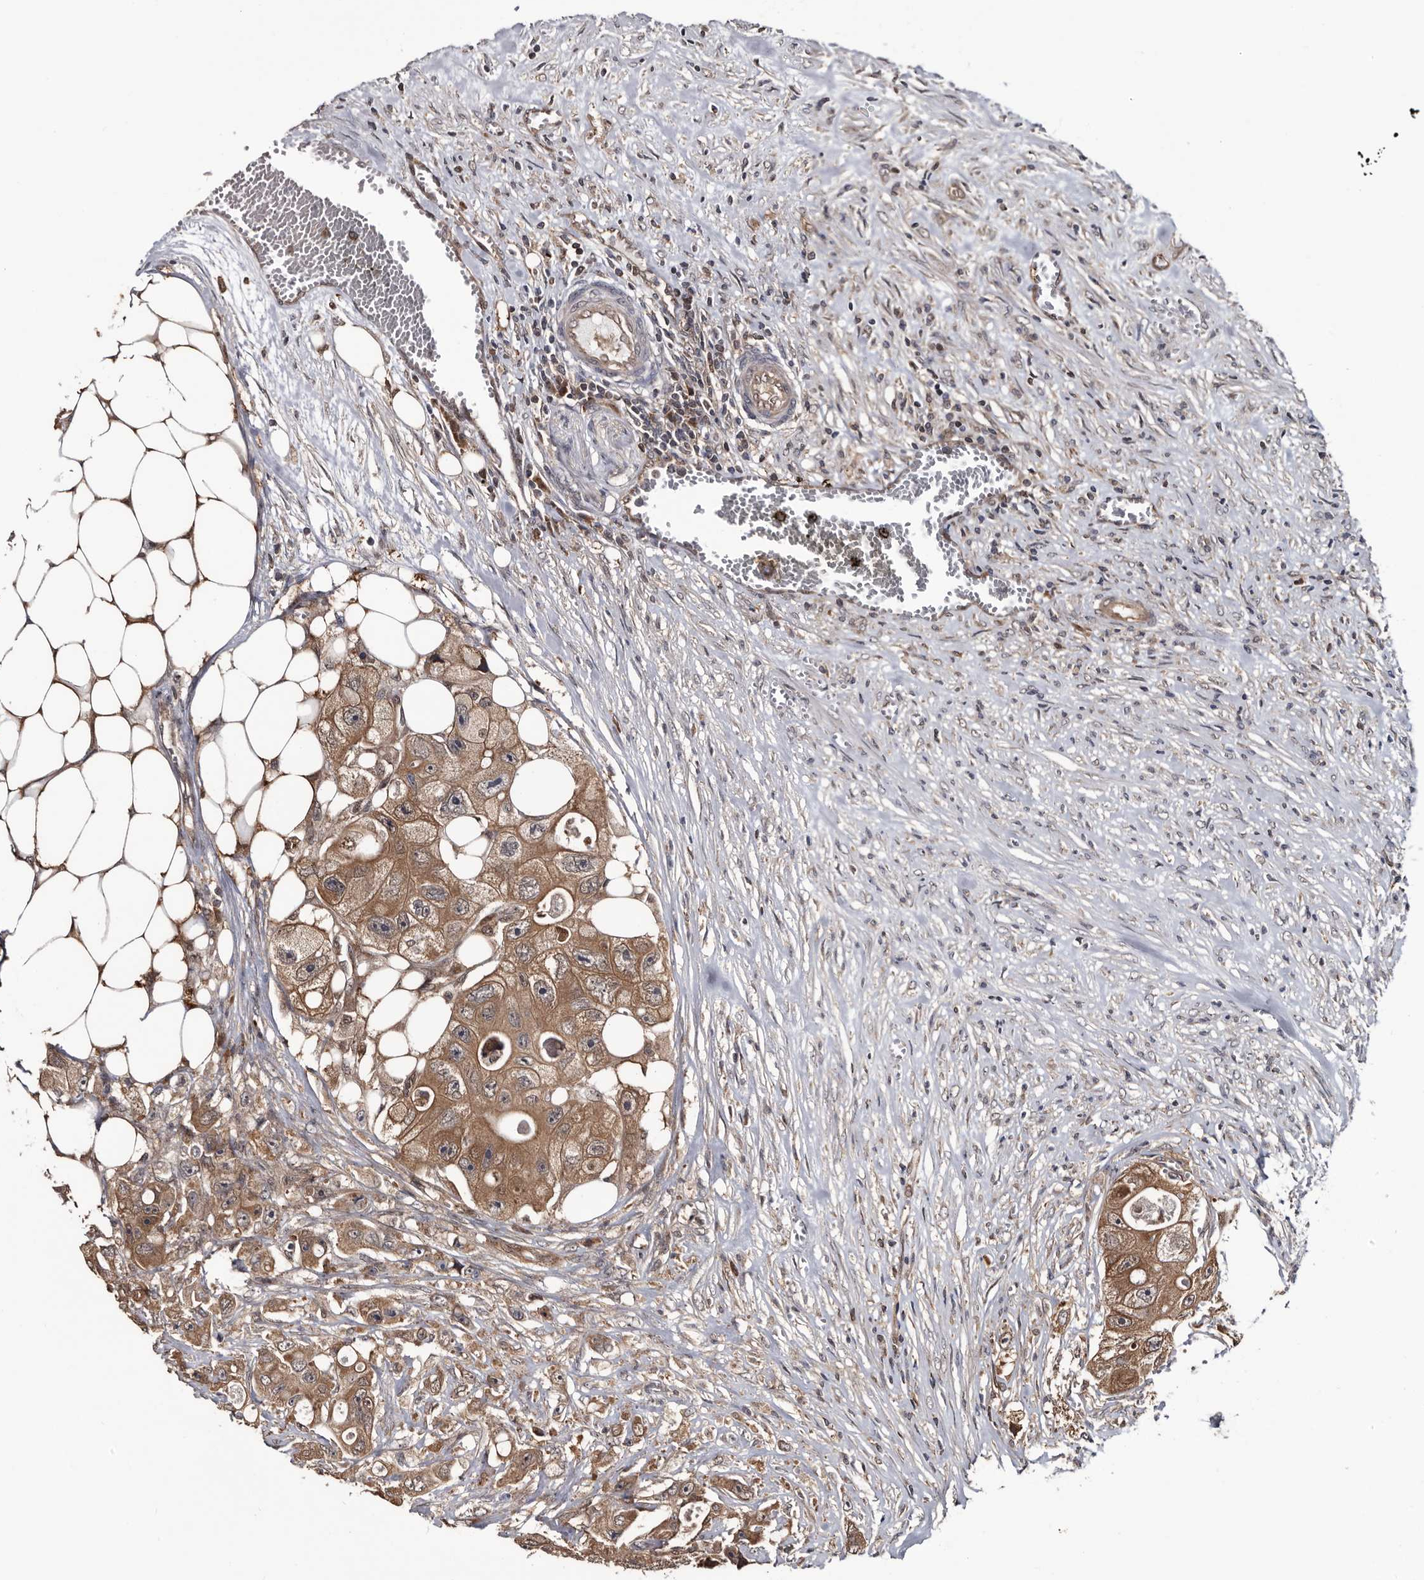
{"staining": {"intensity": "moderate", "quantity": ">75%", "location": "cytoplasmic/membranous"}, "tissue": "colorectal cancer", "cell_type": "Tumor cells", "image_type": "cancer", "snomed": [{"axis": "morphology", "description": "Adenocarcinoma, NOS"}, {"axis": "topography", "description": "Colon"}], "caption": "The image reveals immunohistochemical staining of colorectal cancer. There is moderate cytoplasmic/membranous expression is present in approximately >75% of tumor cells. The staining was performed using DAB (3,3'-diaminobenzidine) to visualize the protein expression in brown, while the nuclei were stained in blue with hematoxylin (Magnification: 20x).", "gene": "TTI2", "patient": {"sex": "female", "age": 46}}